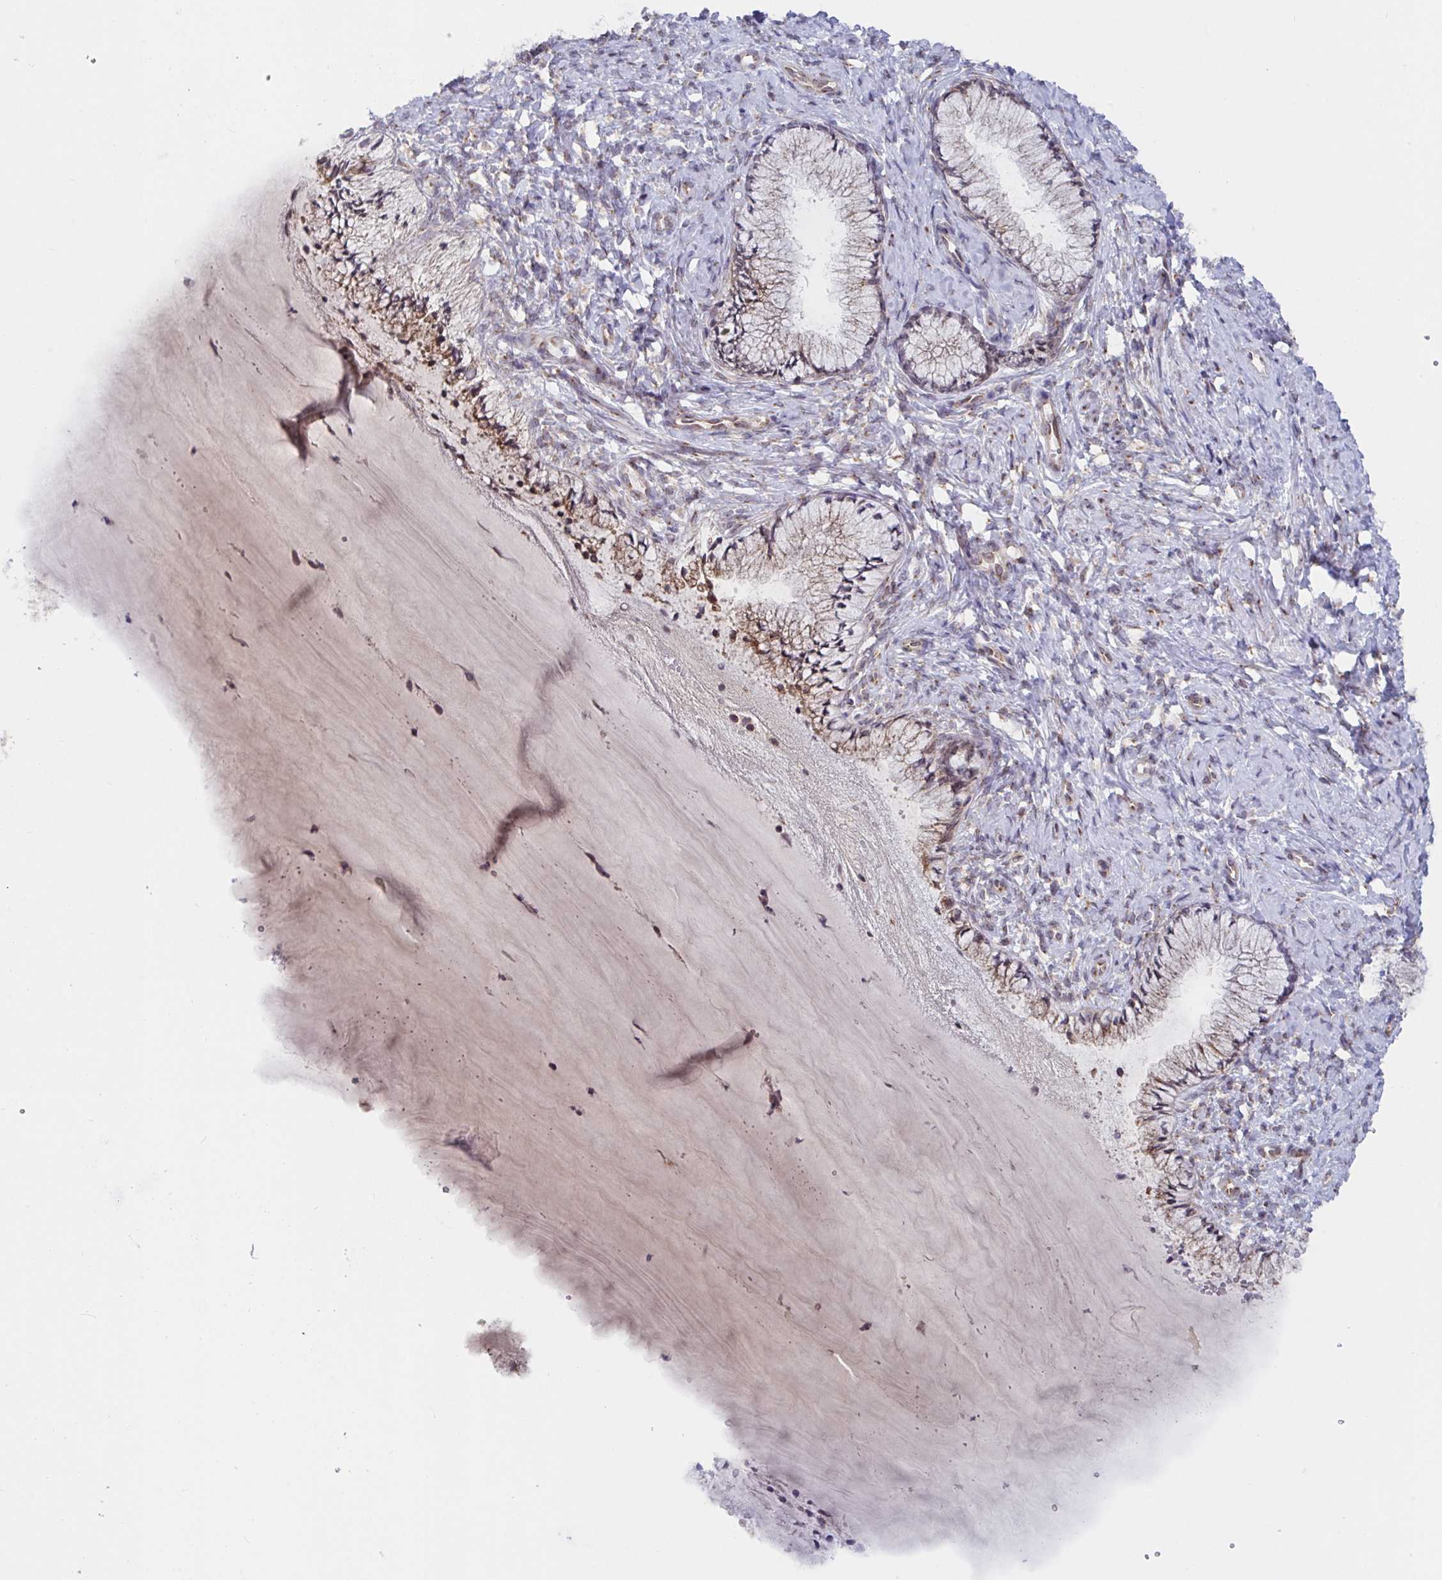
{"staining": {"intensity": "moderate", "quantity": ">75%", "location": "cytoplasmic/membranous"}, "tissue": "cervix", "cell_type": "Glandular cells", "image_type": "normal", "snomed": [{"axis": "morphology", "description": "Normal tissue, NOS"}, {"axis": "topography", "description": "Cervix"}], "caption": "Moderate cytoplasmic/membranous positivity is identified in about >75% of glandular cells in normal cervix. The staining was performed using DAB (3,3'-diaminobenzidine) to visualize the protein expression in brown, while the nuclei were stained in blue with hematoxylin (Magnification: 20x).", "gene": "ATP5MJ", "patient": {"sex": "female", "age": 37}}